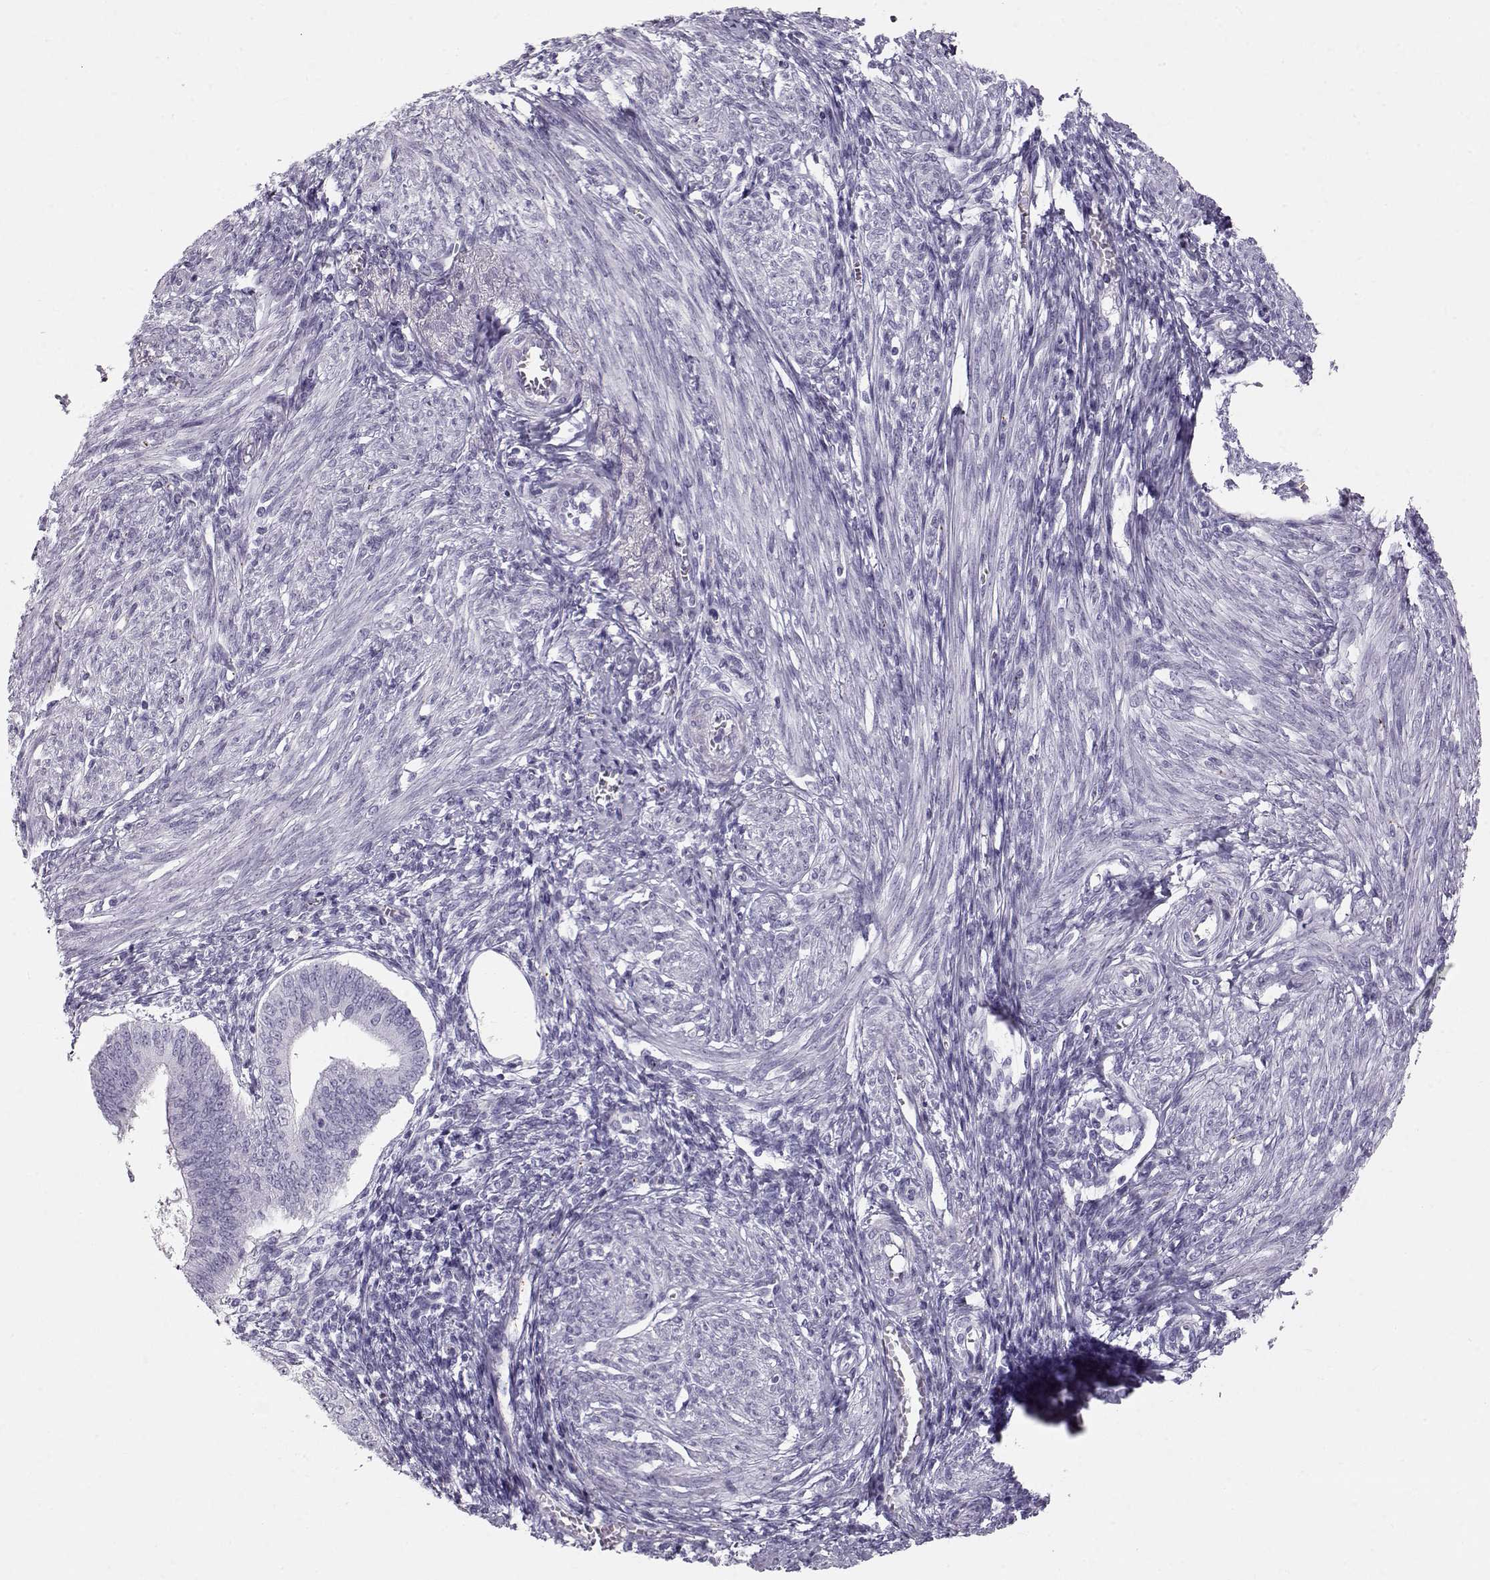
{"staining": {"intensity": "negative", "quantity": "none", "location": "none"}, "tissue": "endometrium", "cell_type": "Cells in endometrial stroma", "image_type": "normal", "snomed": [{"axis": "morphology", "description": "Normal tissue, NOS"}, {"axis": "topography", "description": "Endometrium"}], "caption": "Immunohistochemistry micrograph of normal human endometrium stained for a protein (brown), which shows no staining in cells in endometrial stroma.", "gene": "RD3", "patient": {"sex": "female", "age": 42}}